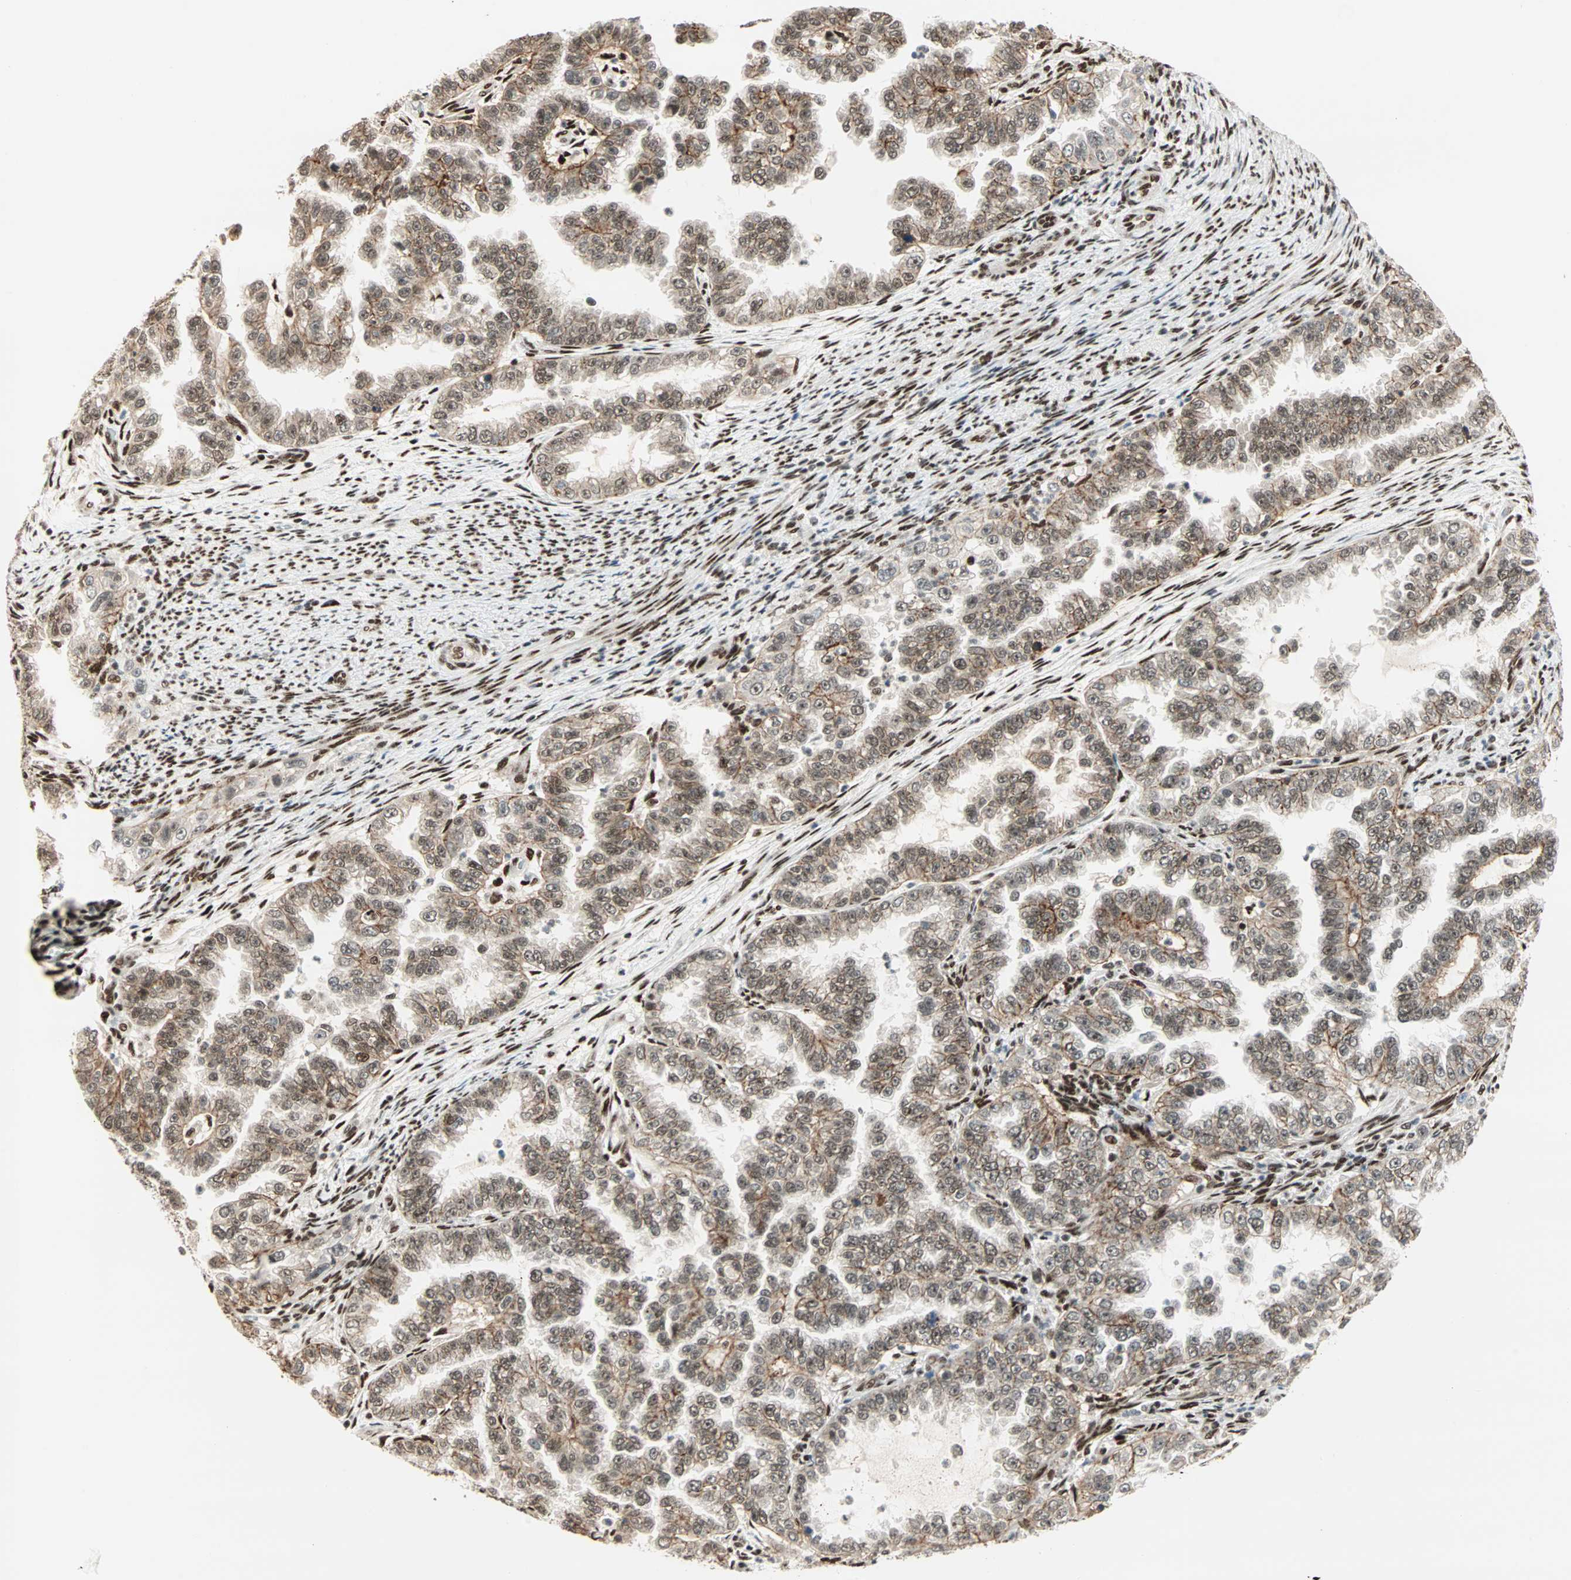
{"staining": {"intensity": "moderate", "quantity": ">75%", "location": "nuclear"}, "tissue": "endometrial cancer", "cell_type": "Tumor cells", "image_type": "cancer", "snomed": [{"axis": "morphology", "description": "Adenocarcinoma, NOS"}, {"axis": "topography", "description": "Endometrium"}], "caption": "Immunohistochemical staining of human endometrial adenocarcinoma demonstrates moderate nuclear protein positivity in approximately >75% of tumor cells.", "gene": "BLM", "patient": {"sex": "female", "age": 85}}